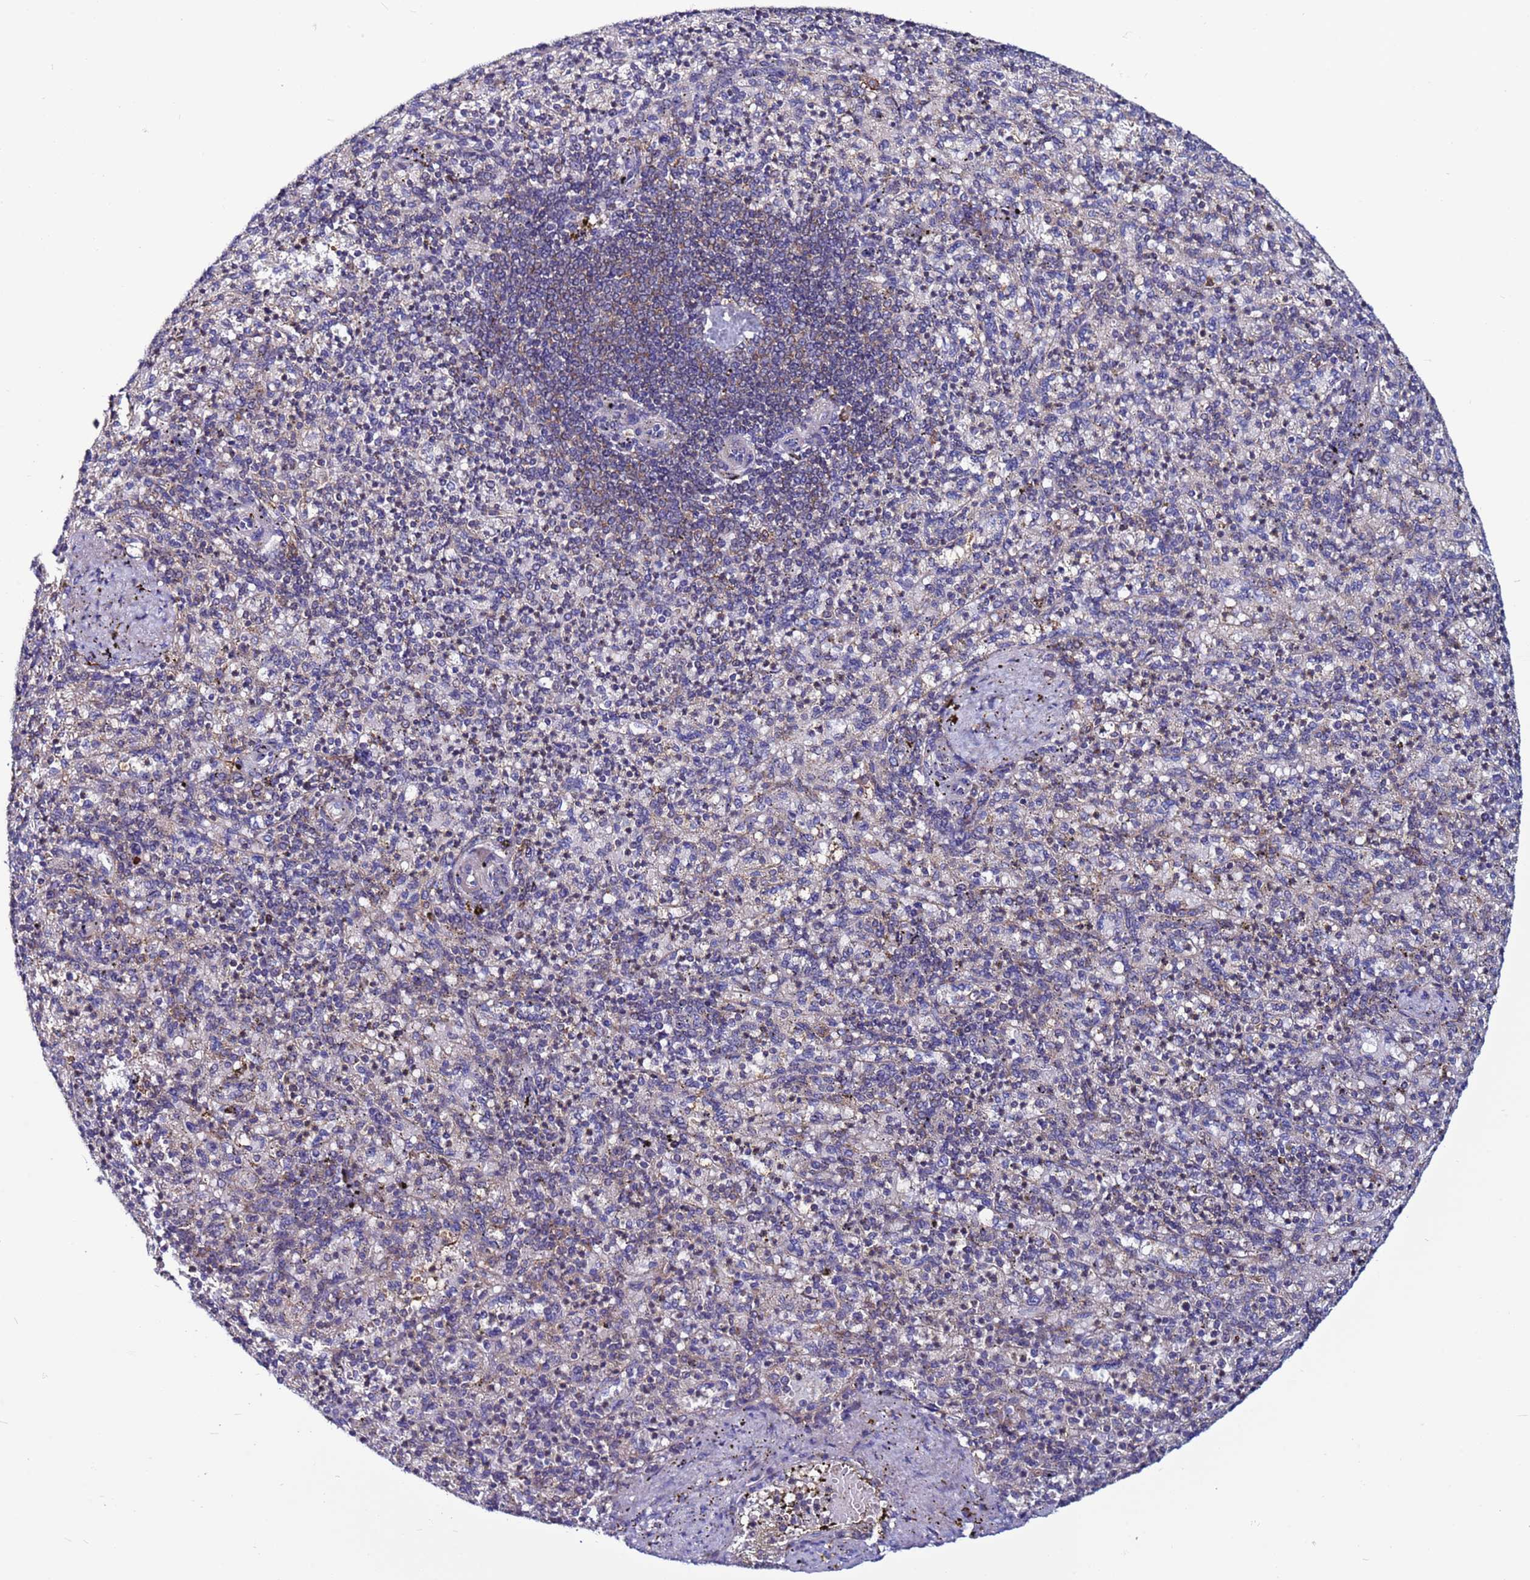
{"staining": {"intensity": "negative", "quantity": "none", "location": "none"}, "tissue": "spleen", "cell_type": "Cells in red pulp", "image_type": "normal", "snomed": [{"axis": "morphology", "description": "Normal tissue, NOS"}, {"axis": "topography", "description": "Spleen"}], "caption": "Immunohistochemical staining of unremarkable spleen reveals no significant staining in cells in red pulp. (DAB immunohistochemistry, high magnification).", "gene": "GAREM1", "patient": {"sex": "female", "age": 74}}